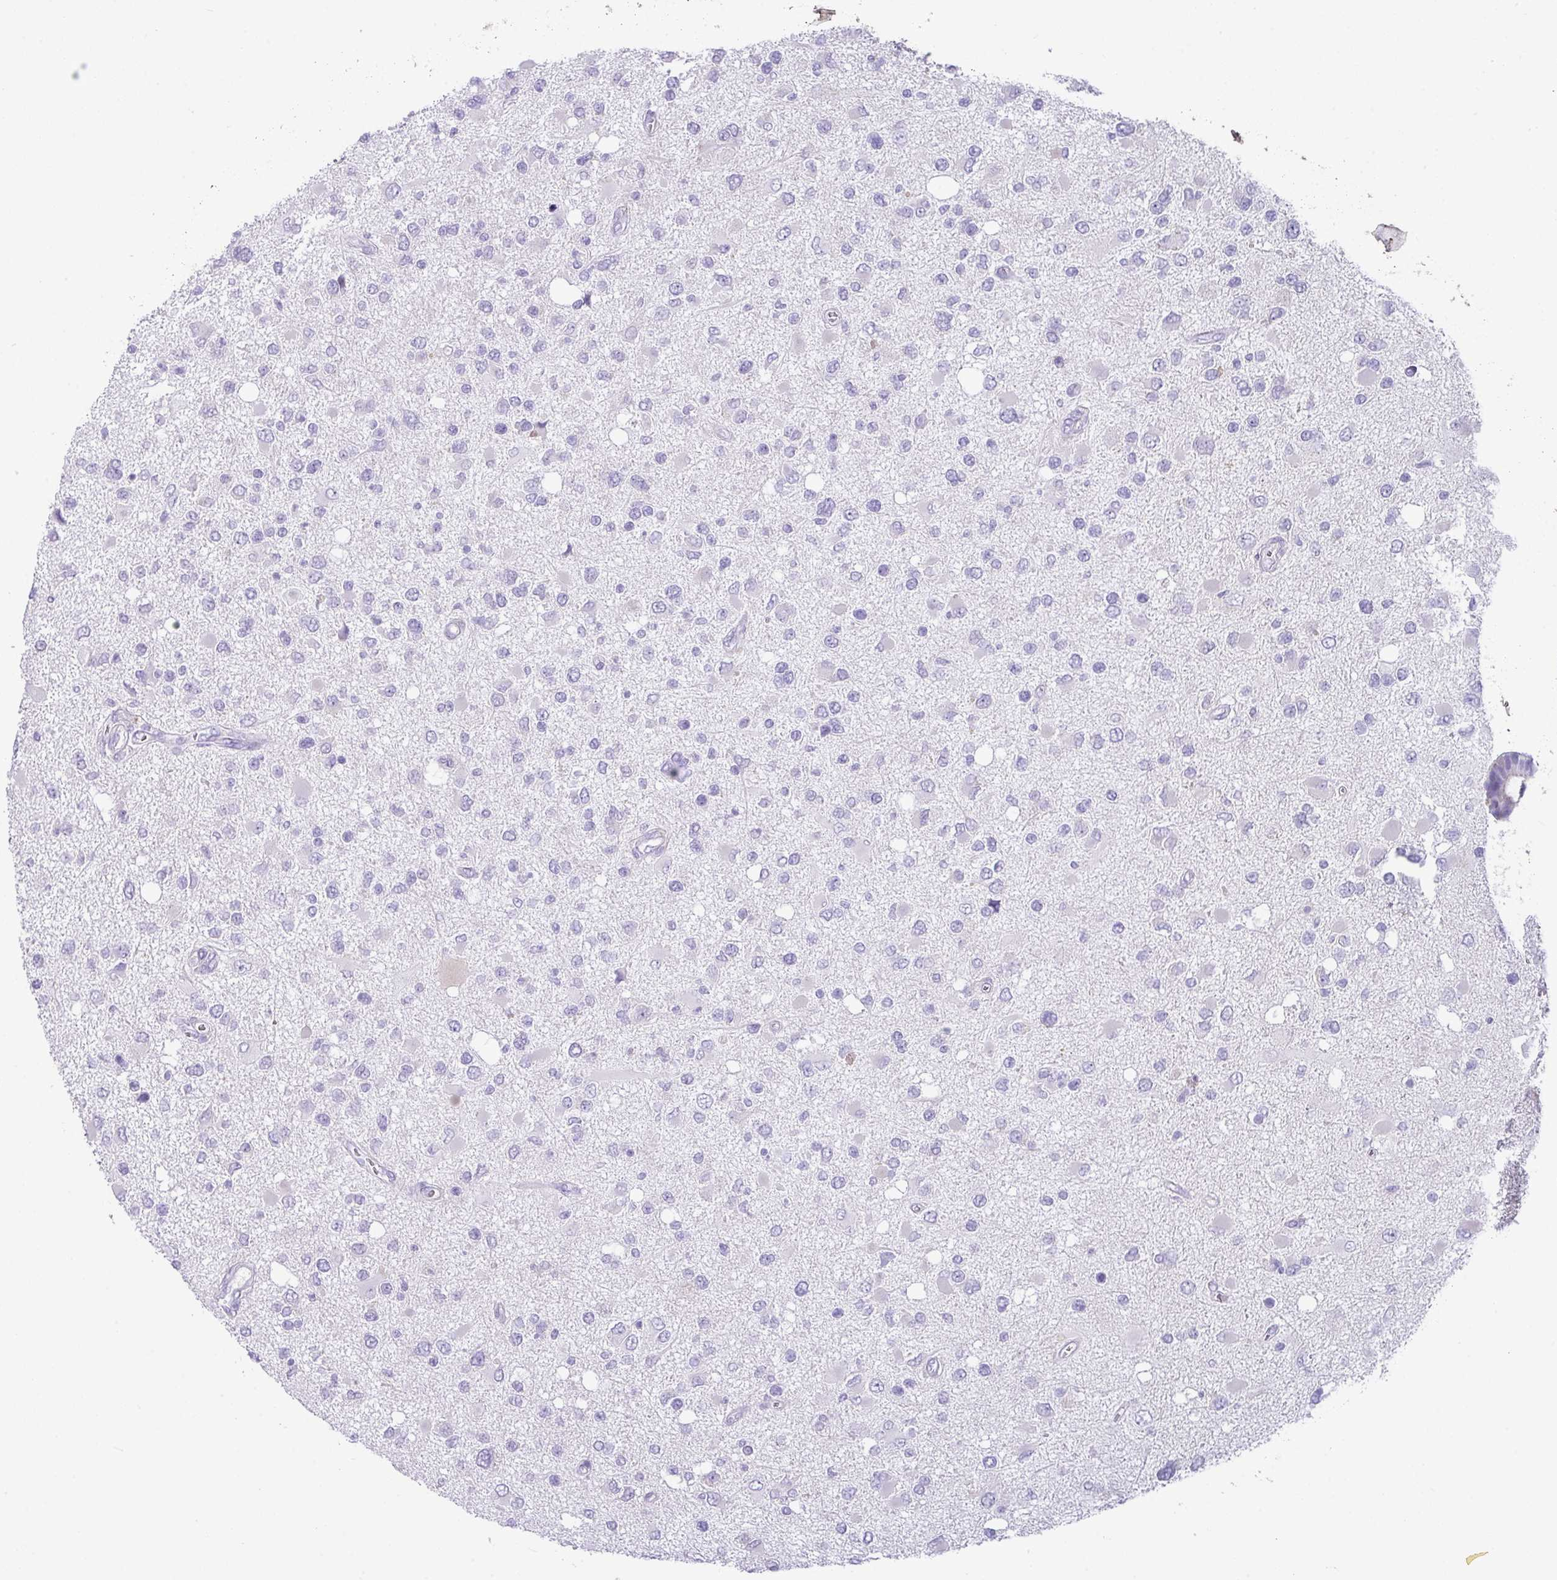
{"staining": {"intensity": "negative", "quantity": "none", "location": "none"}, "tissue": "glioma", "cell_type": "Tumor cells", "image_type": "cancer", "snomed": [{"axis": "morphology", "description": "Glioma, malignant, High grade"}, {"axis": "topography", "description": "Brain"}], "caption": "A histopathology image of glioma stained for a protein displays no brown staining in tumor cells. (IHC, brightfield microscopy, high magnification).", "gene": "NCCRP1", "patient": {"sex": "male", "age": 53}}